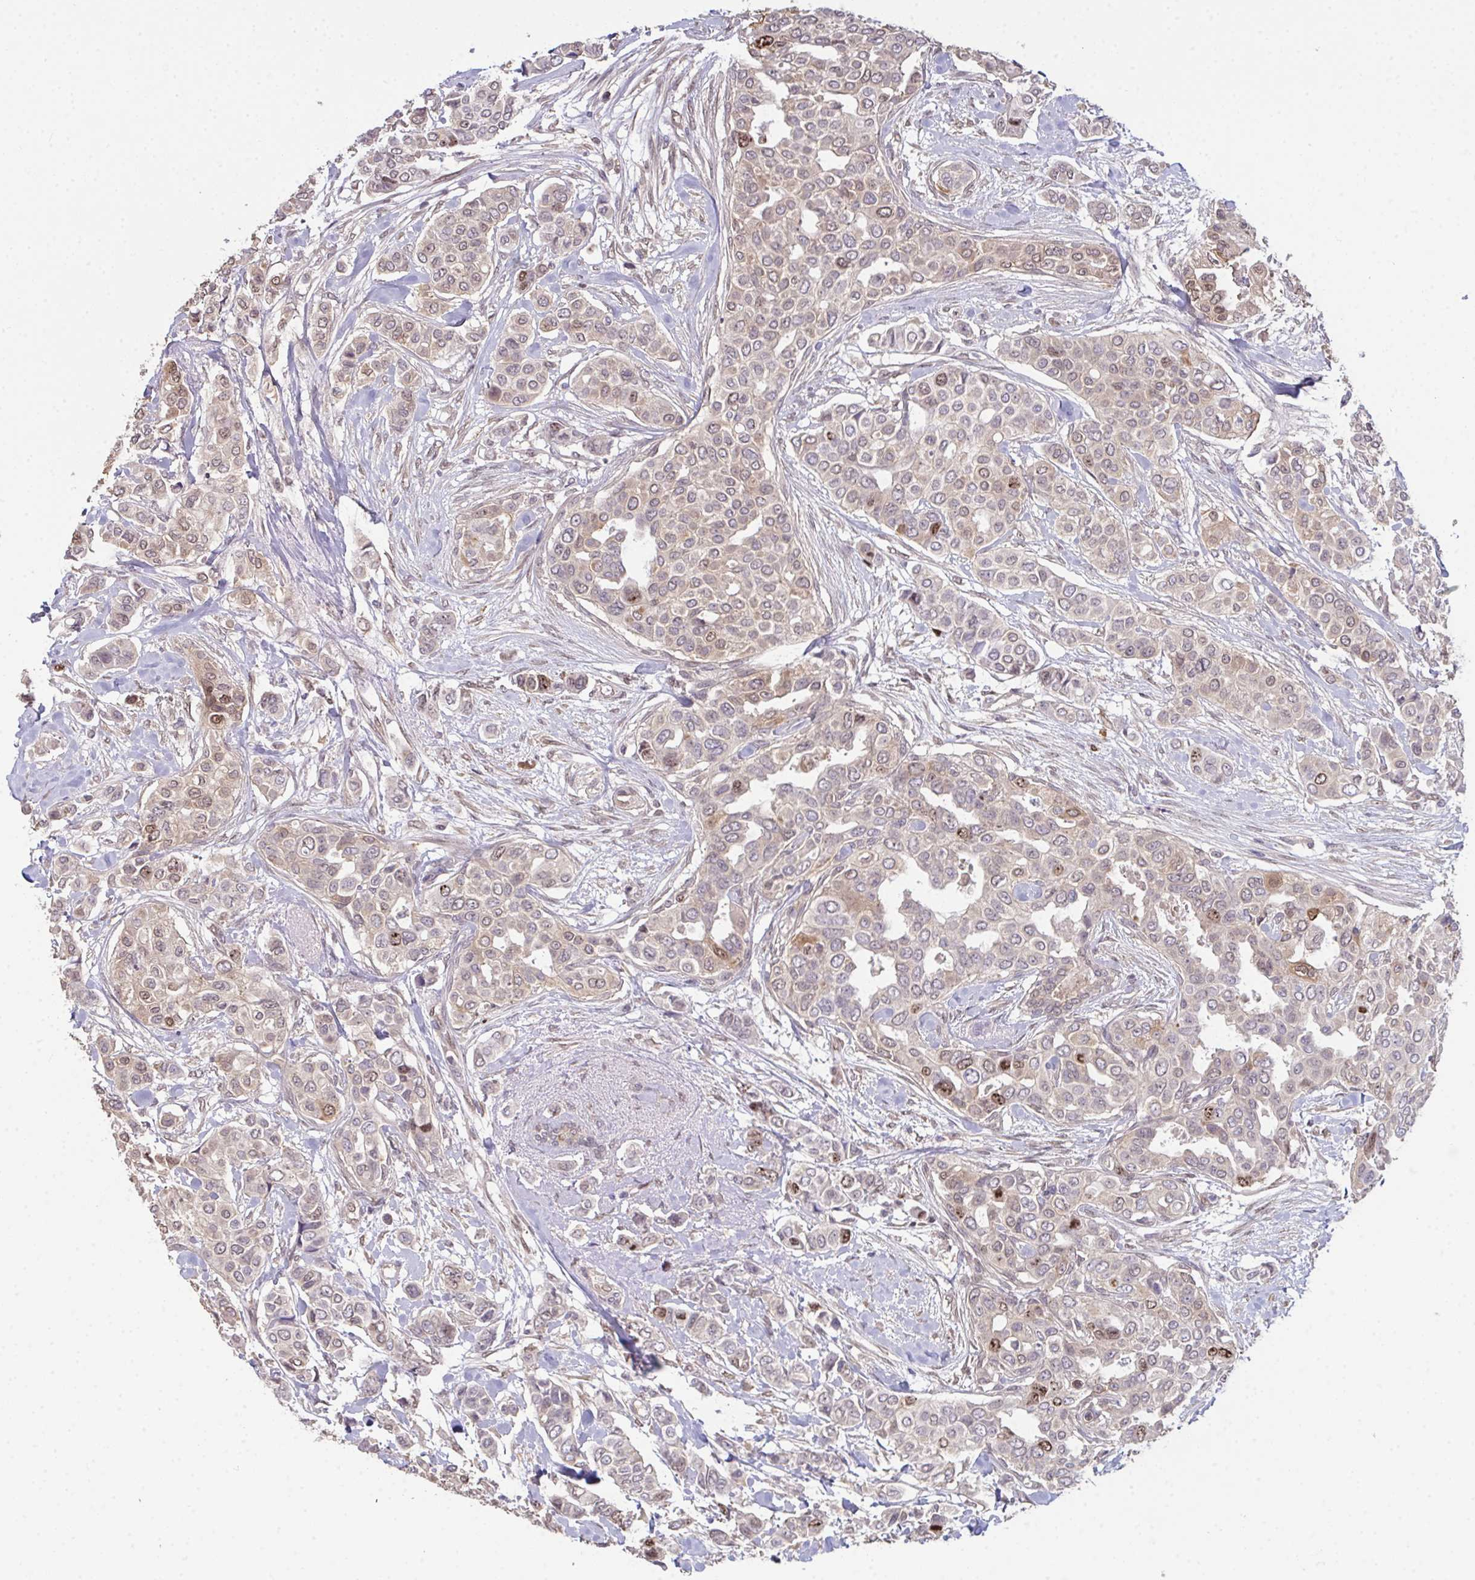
{"staining": {"intensity": "moderate", "quantity": "<25%", "location": "cytoplasmic/membranous,nuclear"}, "tissue": "breast cancer", "cell_type": "Tumor cells", "image_type": "cancer", "snomed": [{"axis": "morphology", "description": "Lobular carcinoma"}, {"axis": "topography", "description": "Breast"}], "caption": "There is low levels of moderate cytoplasmic/membranous and nuclear positivity in tumor cells of breast cancer (lobular carcinoma), as demonstrated by immunohistochemical staining (brown color).", "gene": "SETD7", "patient": {"sex": "female", "age": 51}}